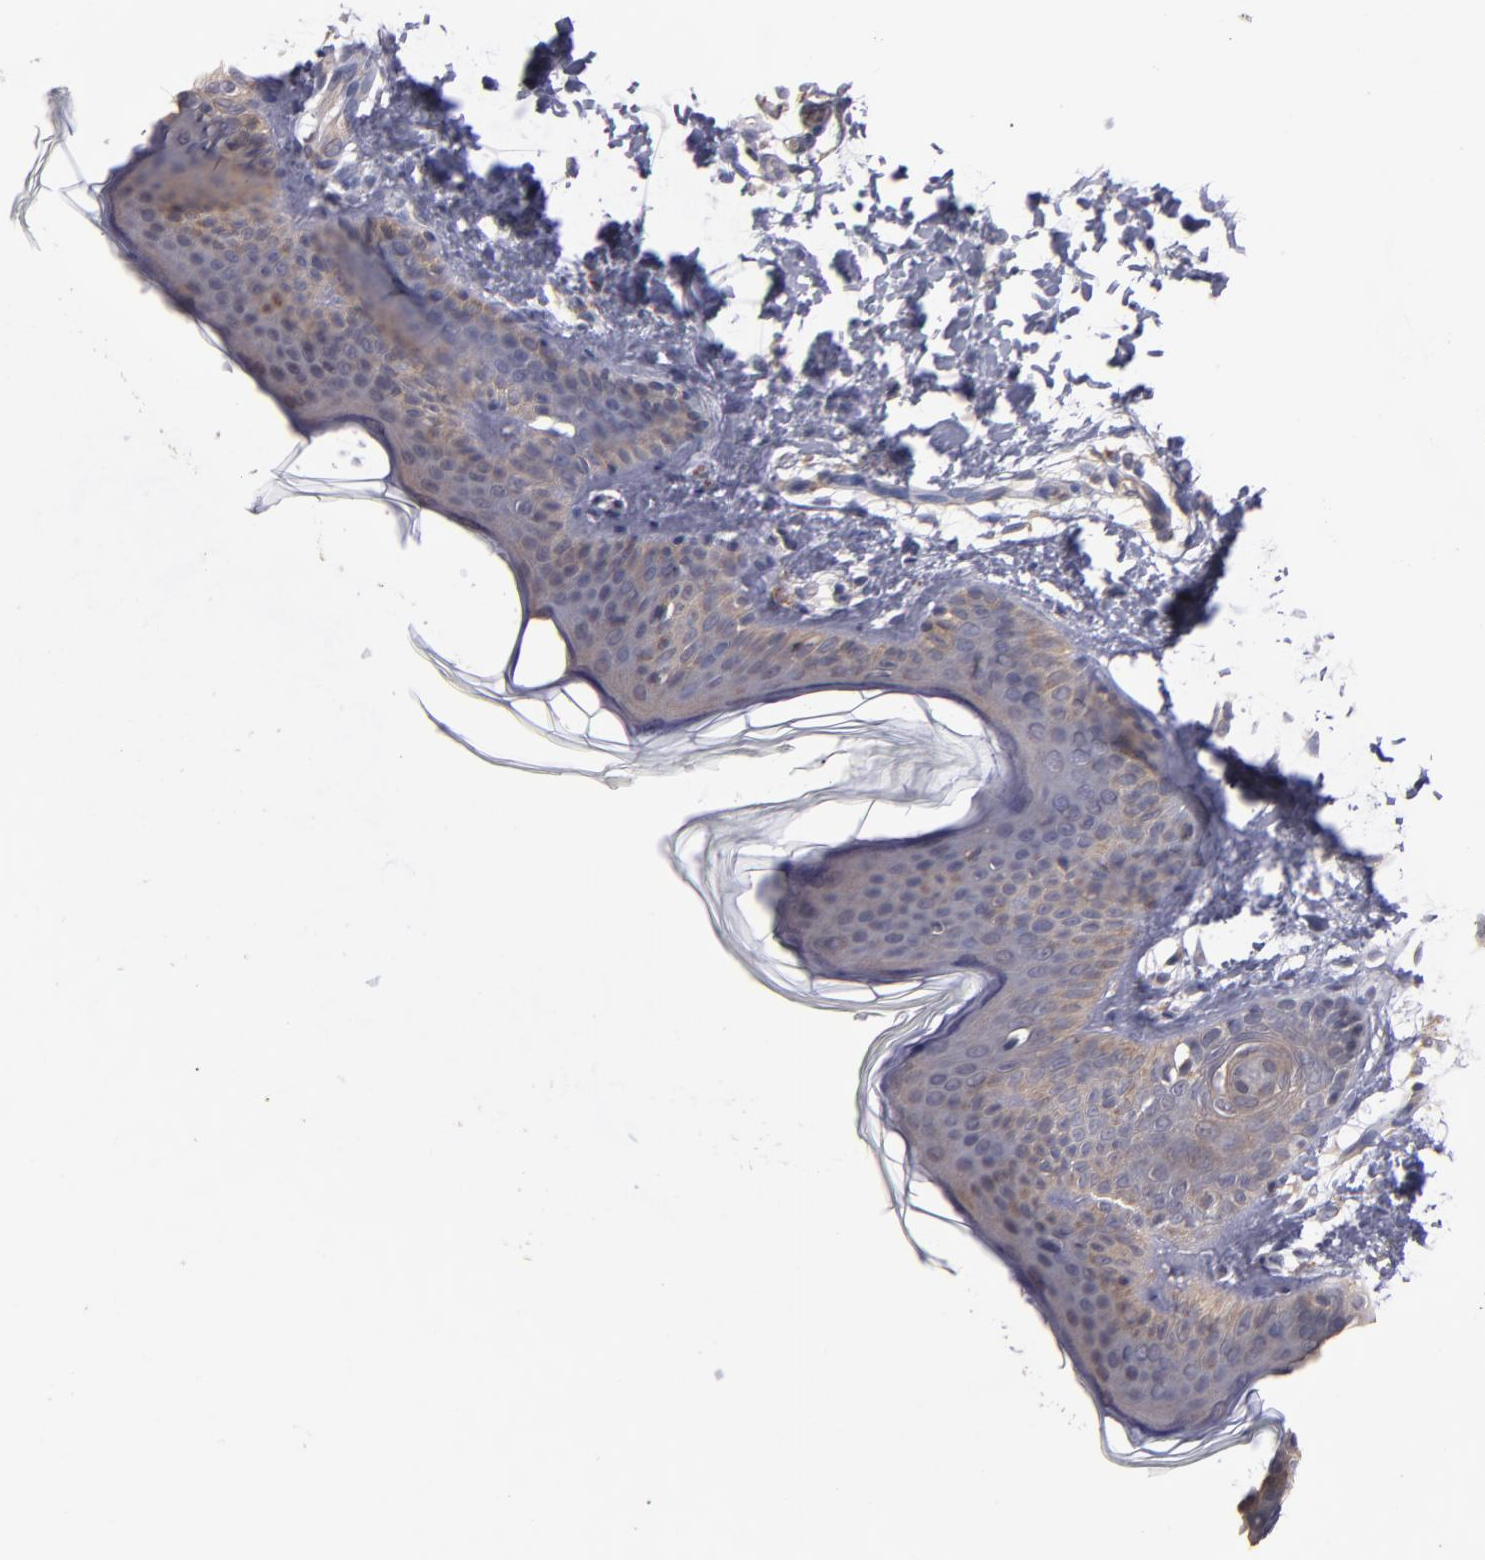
{"staining": {"intensity": "negative", "quantity": "none", "location": "none"}, "tissue": "skin", "cell_type": "Fibroblasts", "image_type": "normal", "snomed": [{"axis": "morphology", "description": "Normal tissue, NOS"}, {"axis": "topography", "description": "Skin"}], "caption": "Skin stained for a protein using immunohistochemistry (IHC) shows no staining fibroblasts.", "gene": "CTSO", "patient": {"sex": "female", "age": 4}}